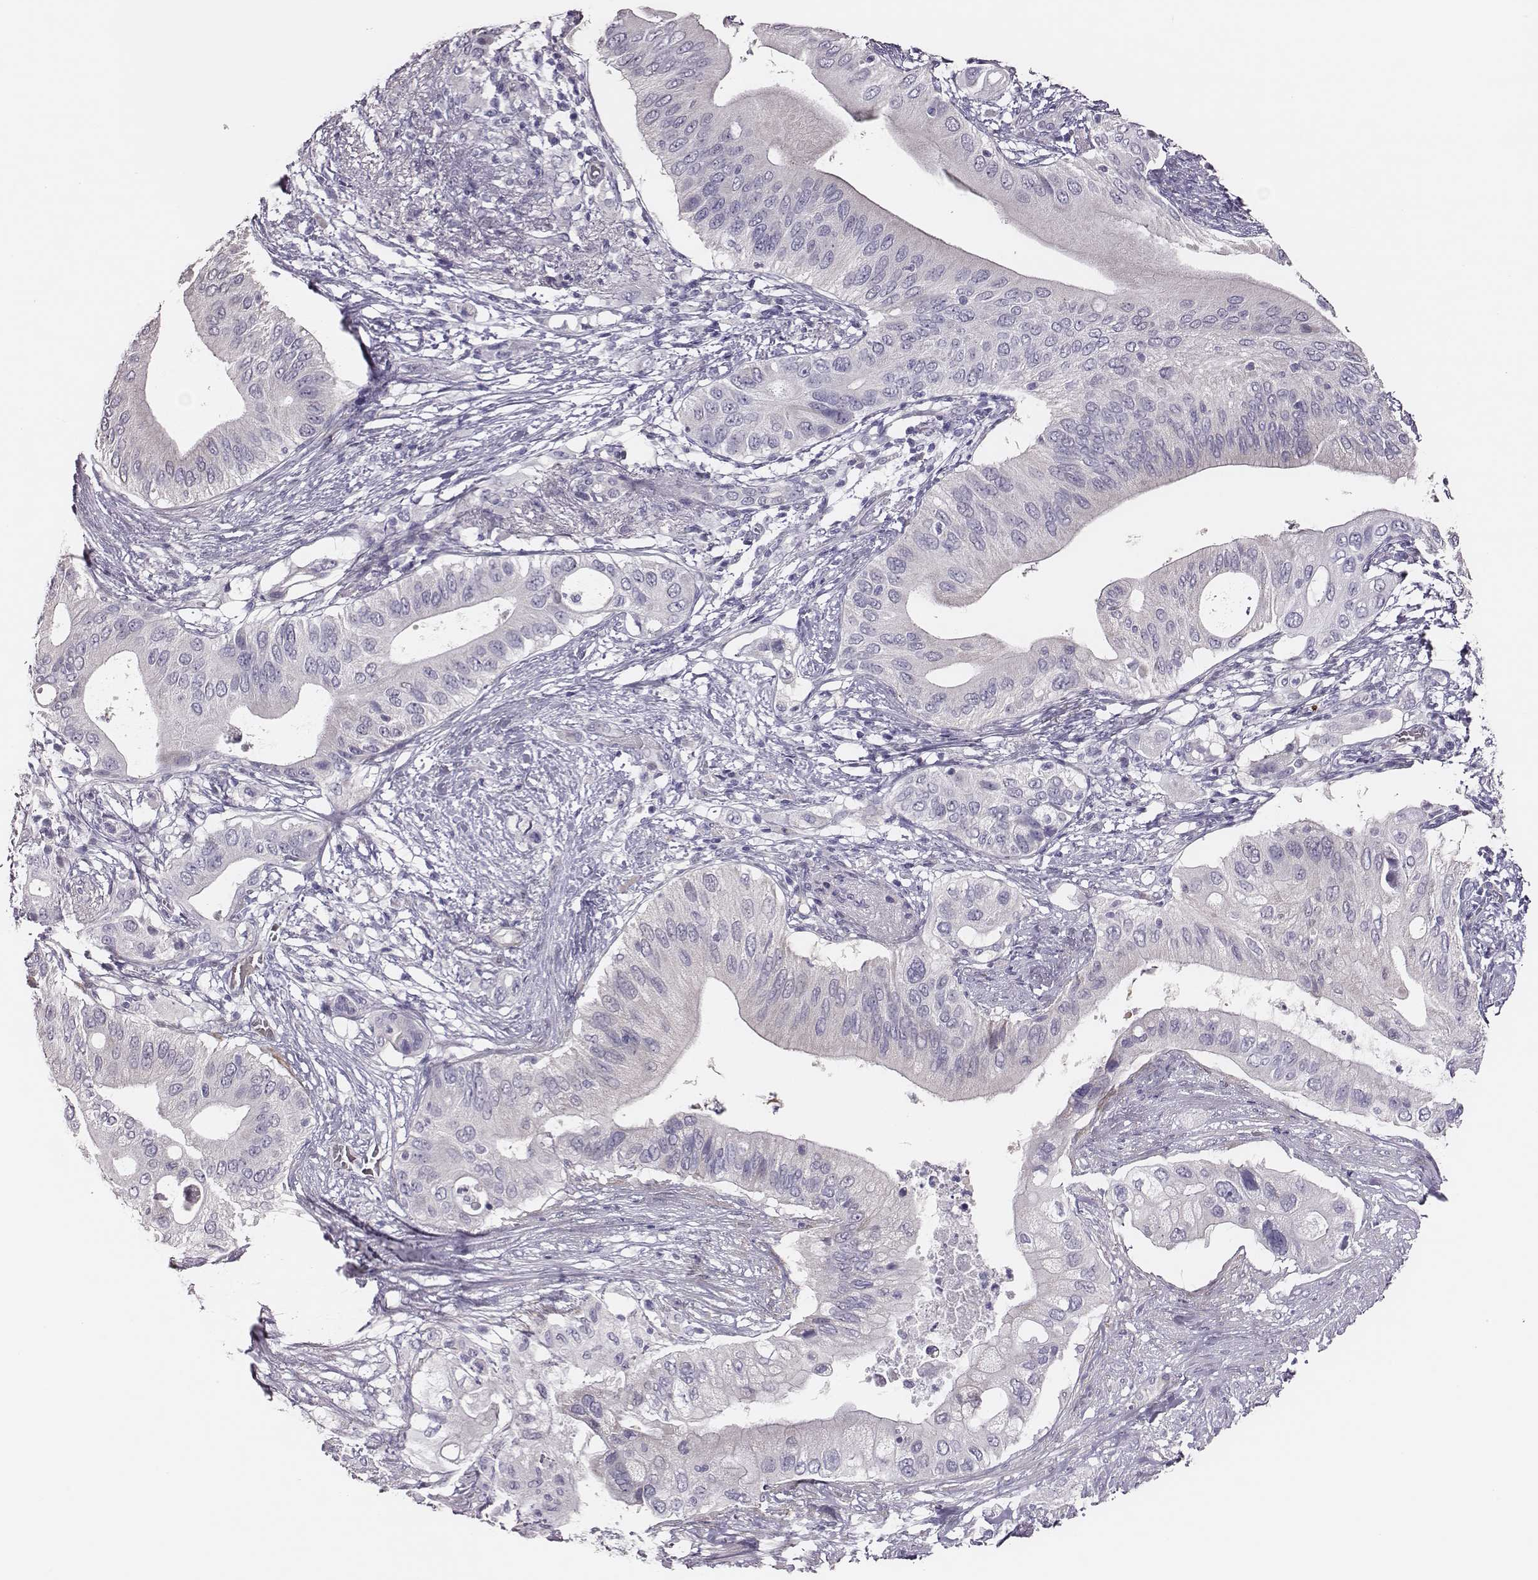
{"staining": {"intensity": "negative", "quantity": "none", "location": "none"}, "tissue": "pancreatic cancer", "cell_type": "Tumor cells", "image_type": "cancer", "snomed": [{"axis": "morphology", "description": "Adenocarcinoma, NOS"}, {"axis": "topography", "description": "Pancreas"}], "caption": "This is an immunohistochemistry (IHC) micrograph of pancreatic cancer (adenocarcinoma). There is no expression in tumor cells.", "gene": "SCML2", "patient": {"sex": "female", "age": 72}}